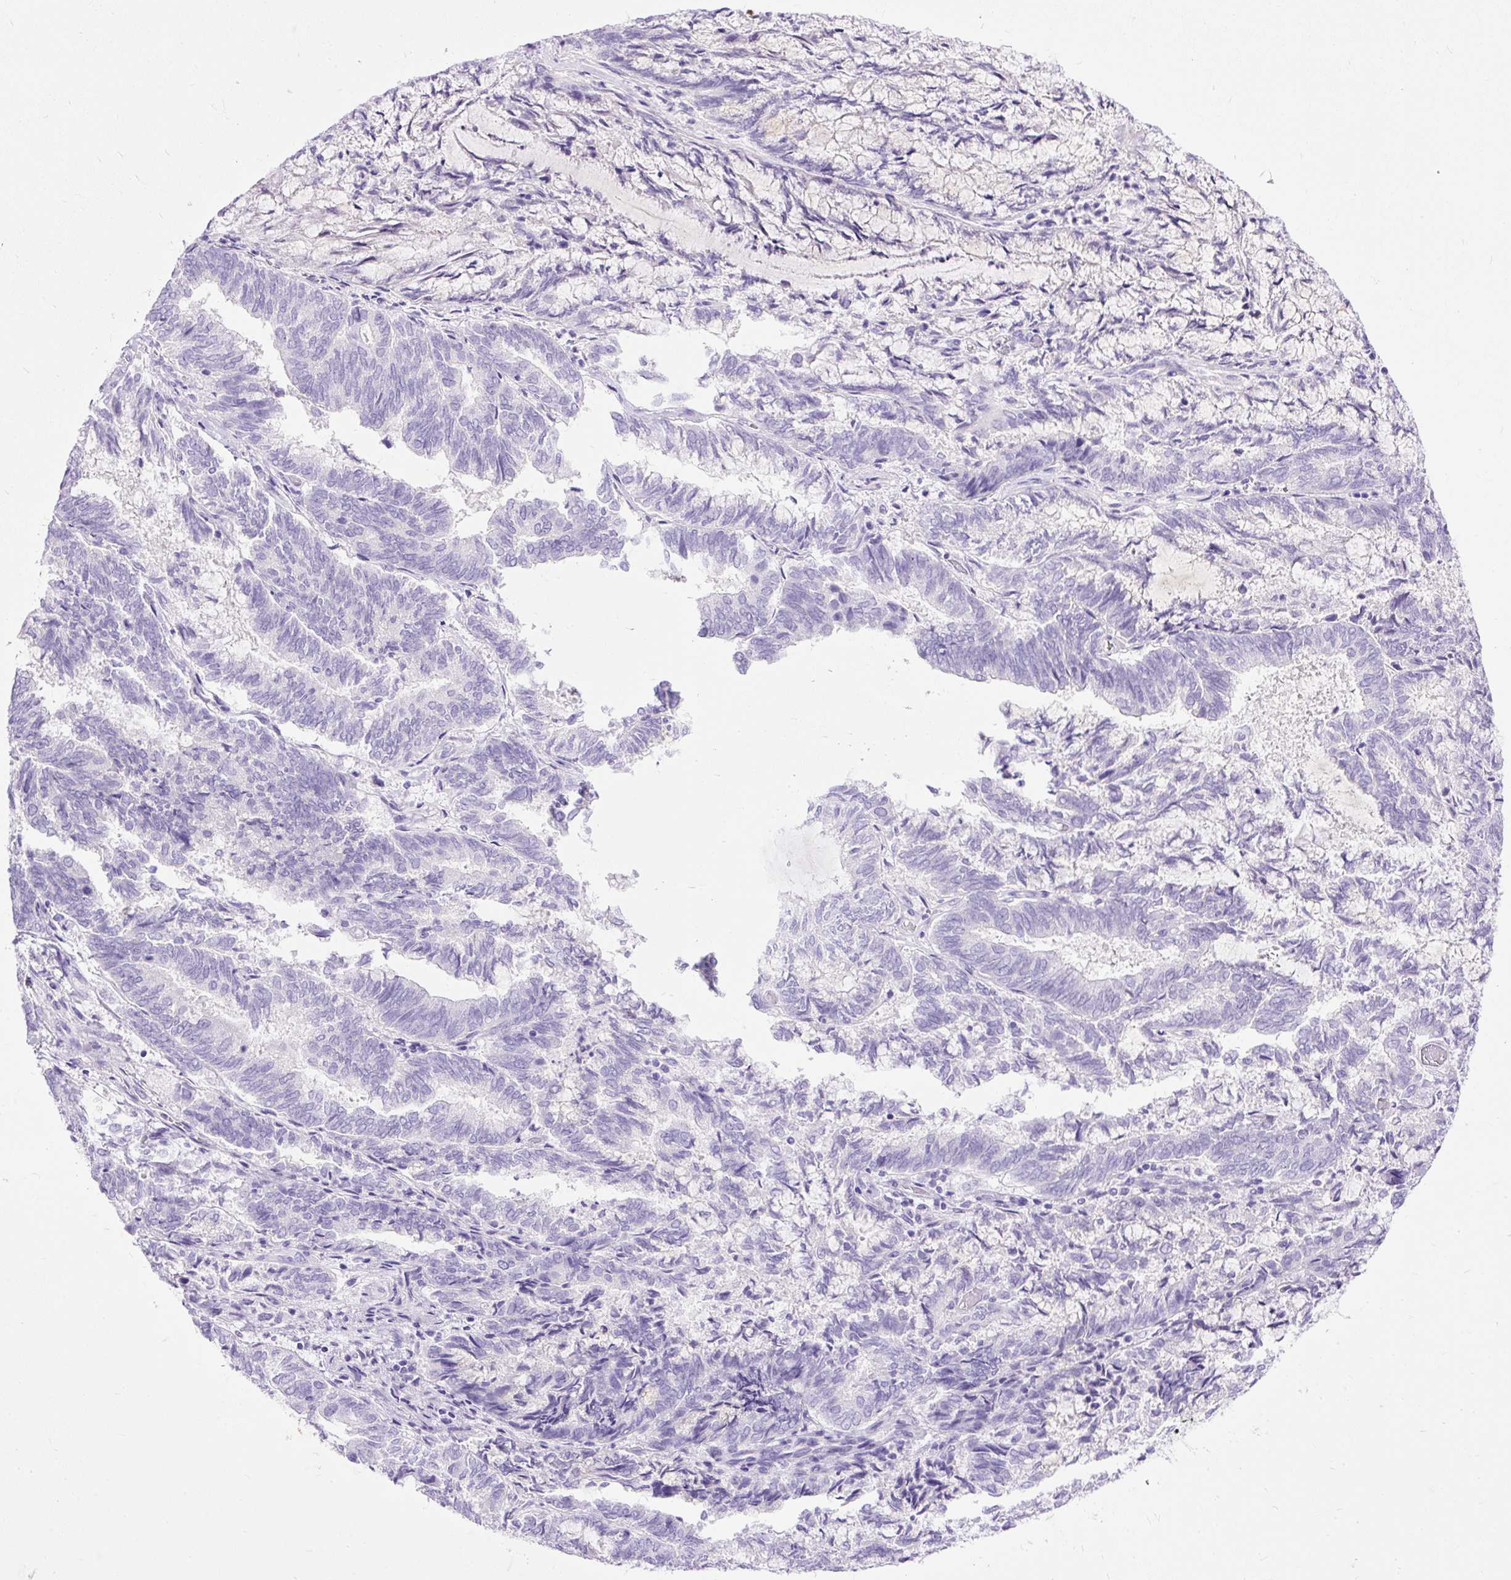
{"staining": {"intensity": "negative", "quantity": "none", "location": "none"}, "tissue": "endometrial cancer", "cell_type": "Tumor cells", "image_type": "cancer", "snomed": [{"axis": "morphology", "description": "Adenocarcinoma, NOS"}, {"axis": "topography", "description": "Endometrium"}], "caption": "IHC photomicrograph of neoplastic tissue: human endometrial adenocarcinoma stained with DAB (3,3'-diaminobenzidine) demonstrates no significant protein staining in tumor cells.", "gene": "HEY1", "patient": {"sex": "female", "age": 80}}